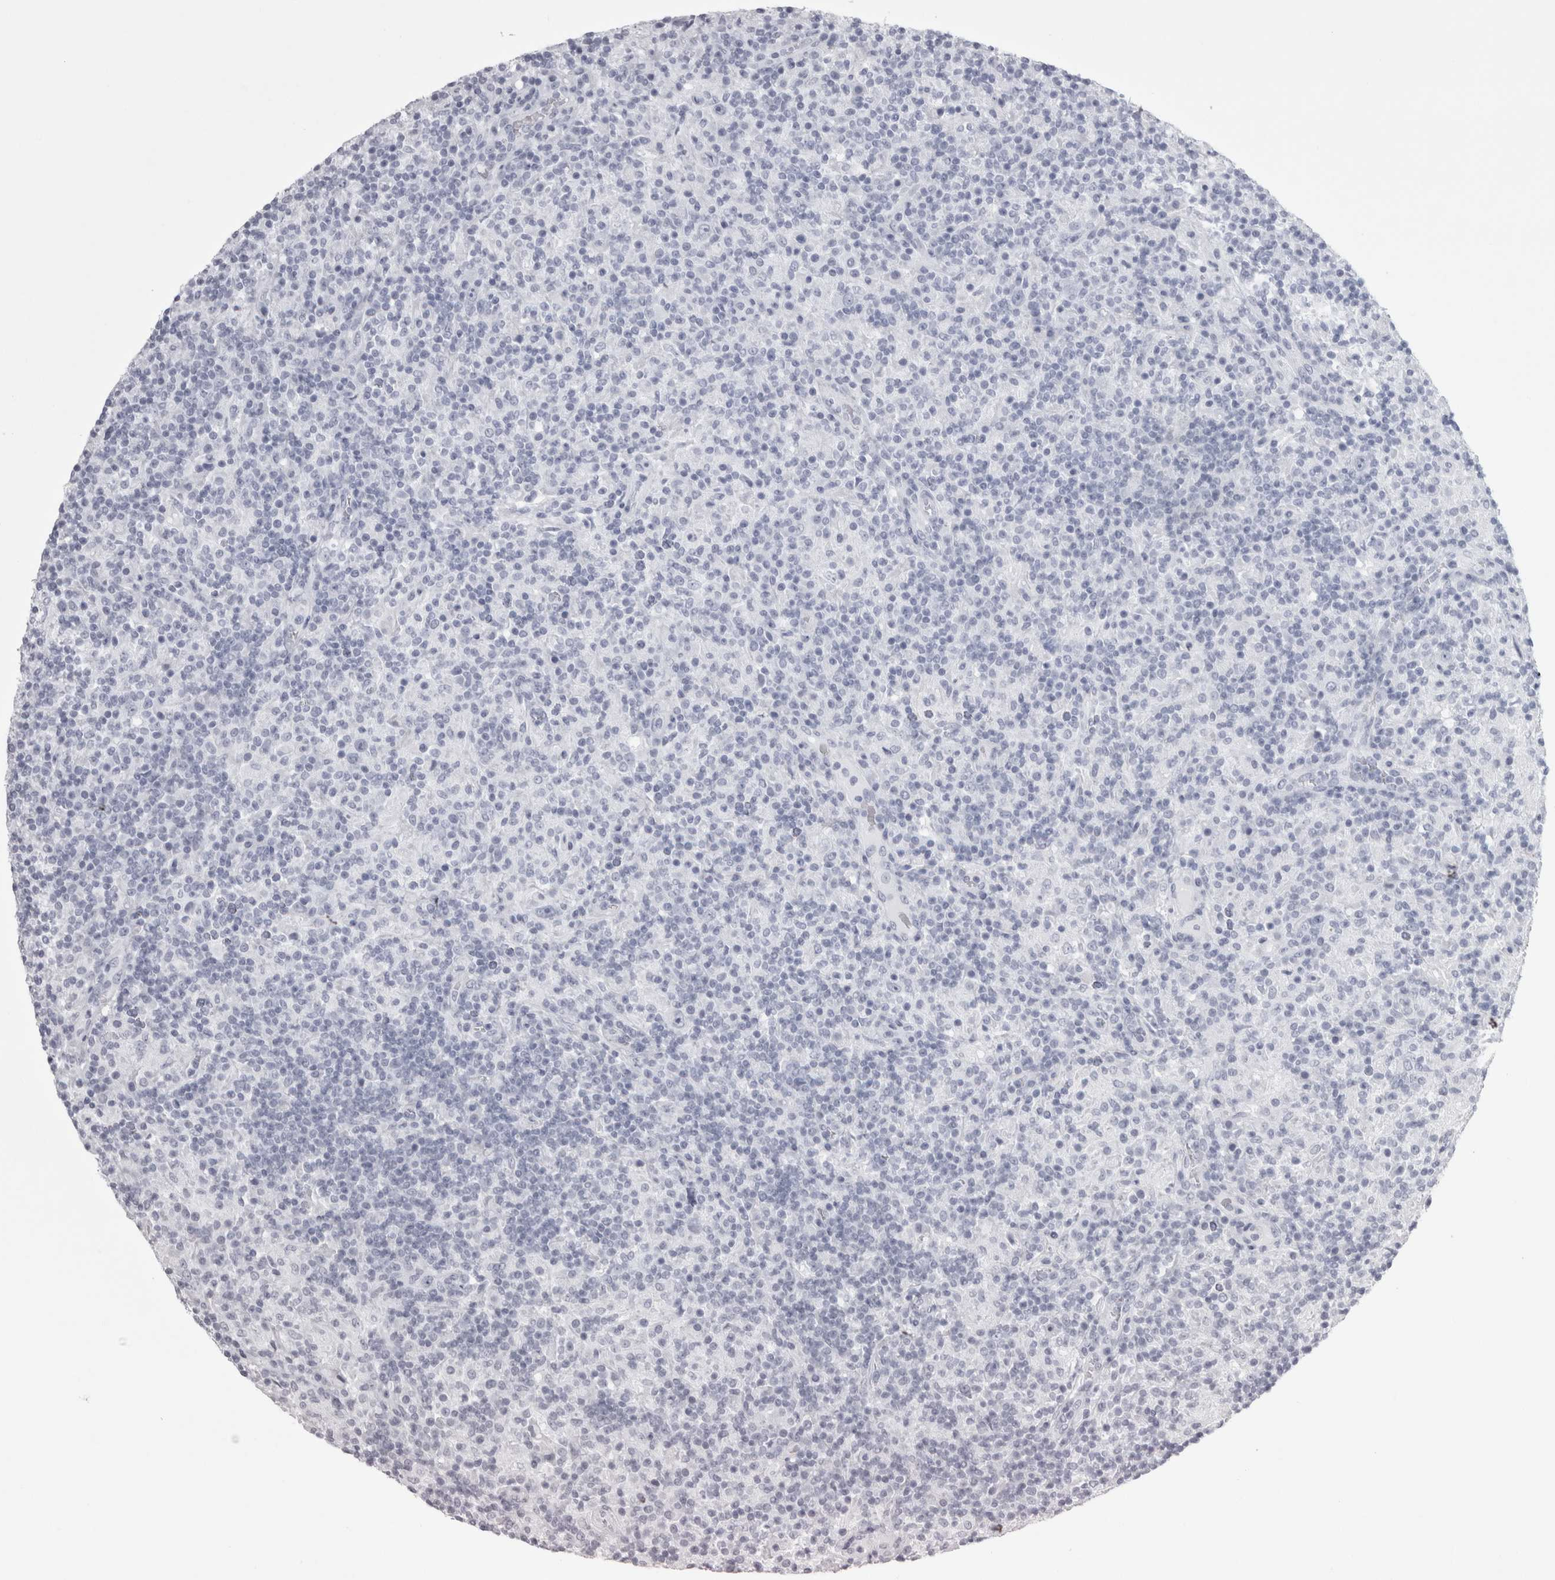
{"staining": {"intensity": "negative", "quantity": "none", "location": "none"}, "tissue": "lymphoma", "cell_type": "Tumor cells", "image_type": "cancer", "snomed": [{"axis": "morphology", "description": "Hodgkin's disease, NOS"}, {"axis": "topography", "description": "Lymph node"}], "caption": "Hodgkin's disease was stained to show a protein in brown. There is no significant staining in tumor cells.", "gene": "SKAP1", "patient": {"sex": "male", "age": 70}}